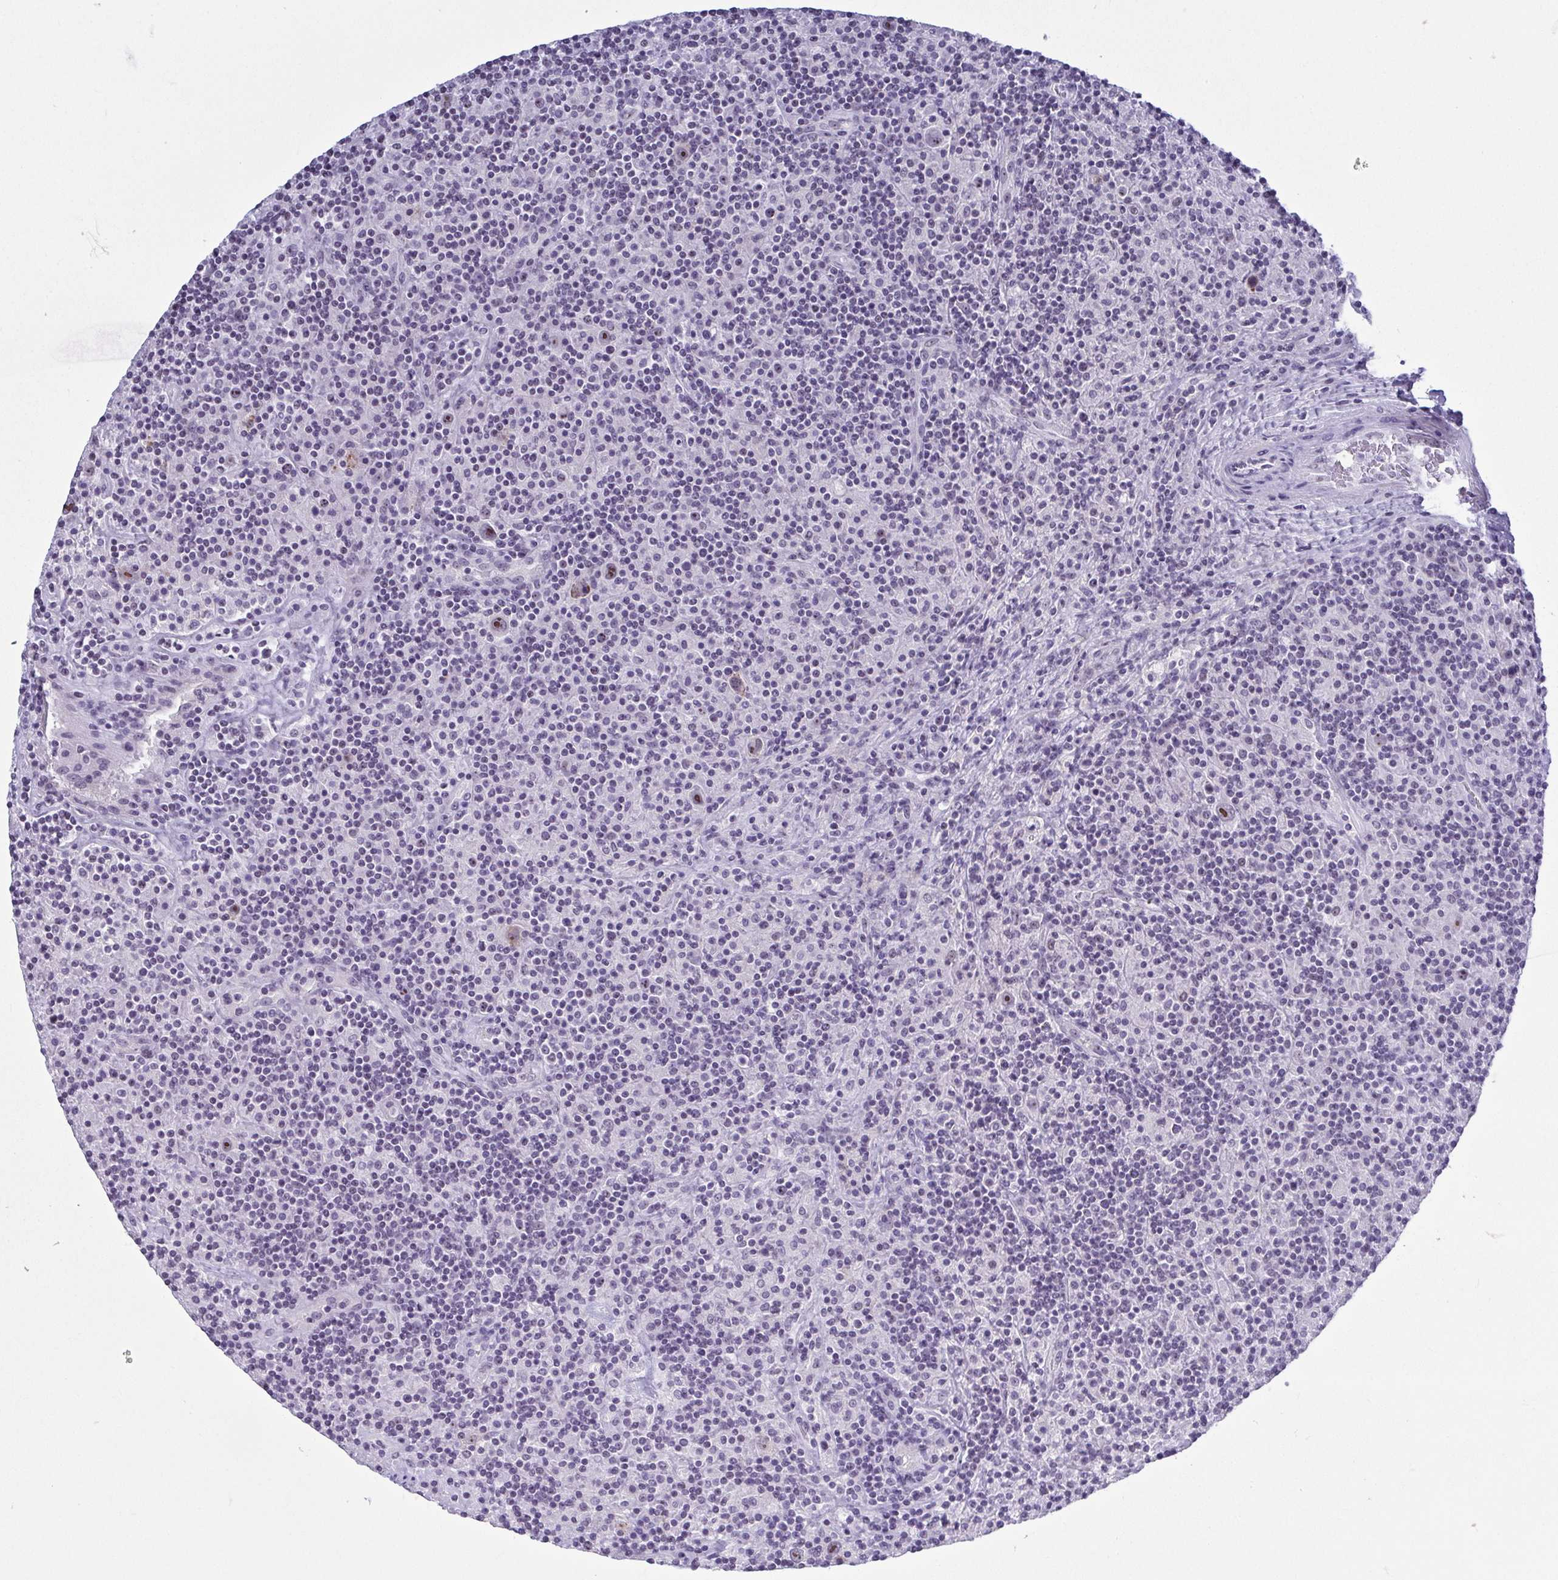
{"staining": {"intensity": "moderate", "quantity": ">75%", "location": "nuclear"}, "tissue": "lymphoma", "cell_type": "Tumor cells", "image_type": "cancer", "snomed": [{"axis": "morphology", "description": "Hodgkin's disease, NOS"}, {"axis": "topography", "description": "Lymph node"}], "caption": "Immunohistochemistry (IHC) (DAB) staining of human Hodgkin's disease shows moderate nuclear protein staining in about >75% of tumor cells.", "gene": "BZW1", "patient": {"sex": "male", "age": 70}}